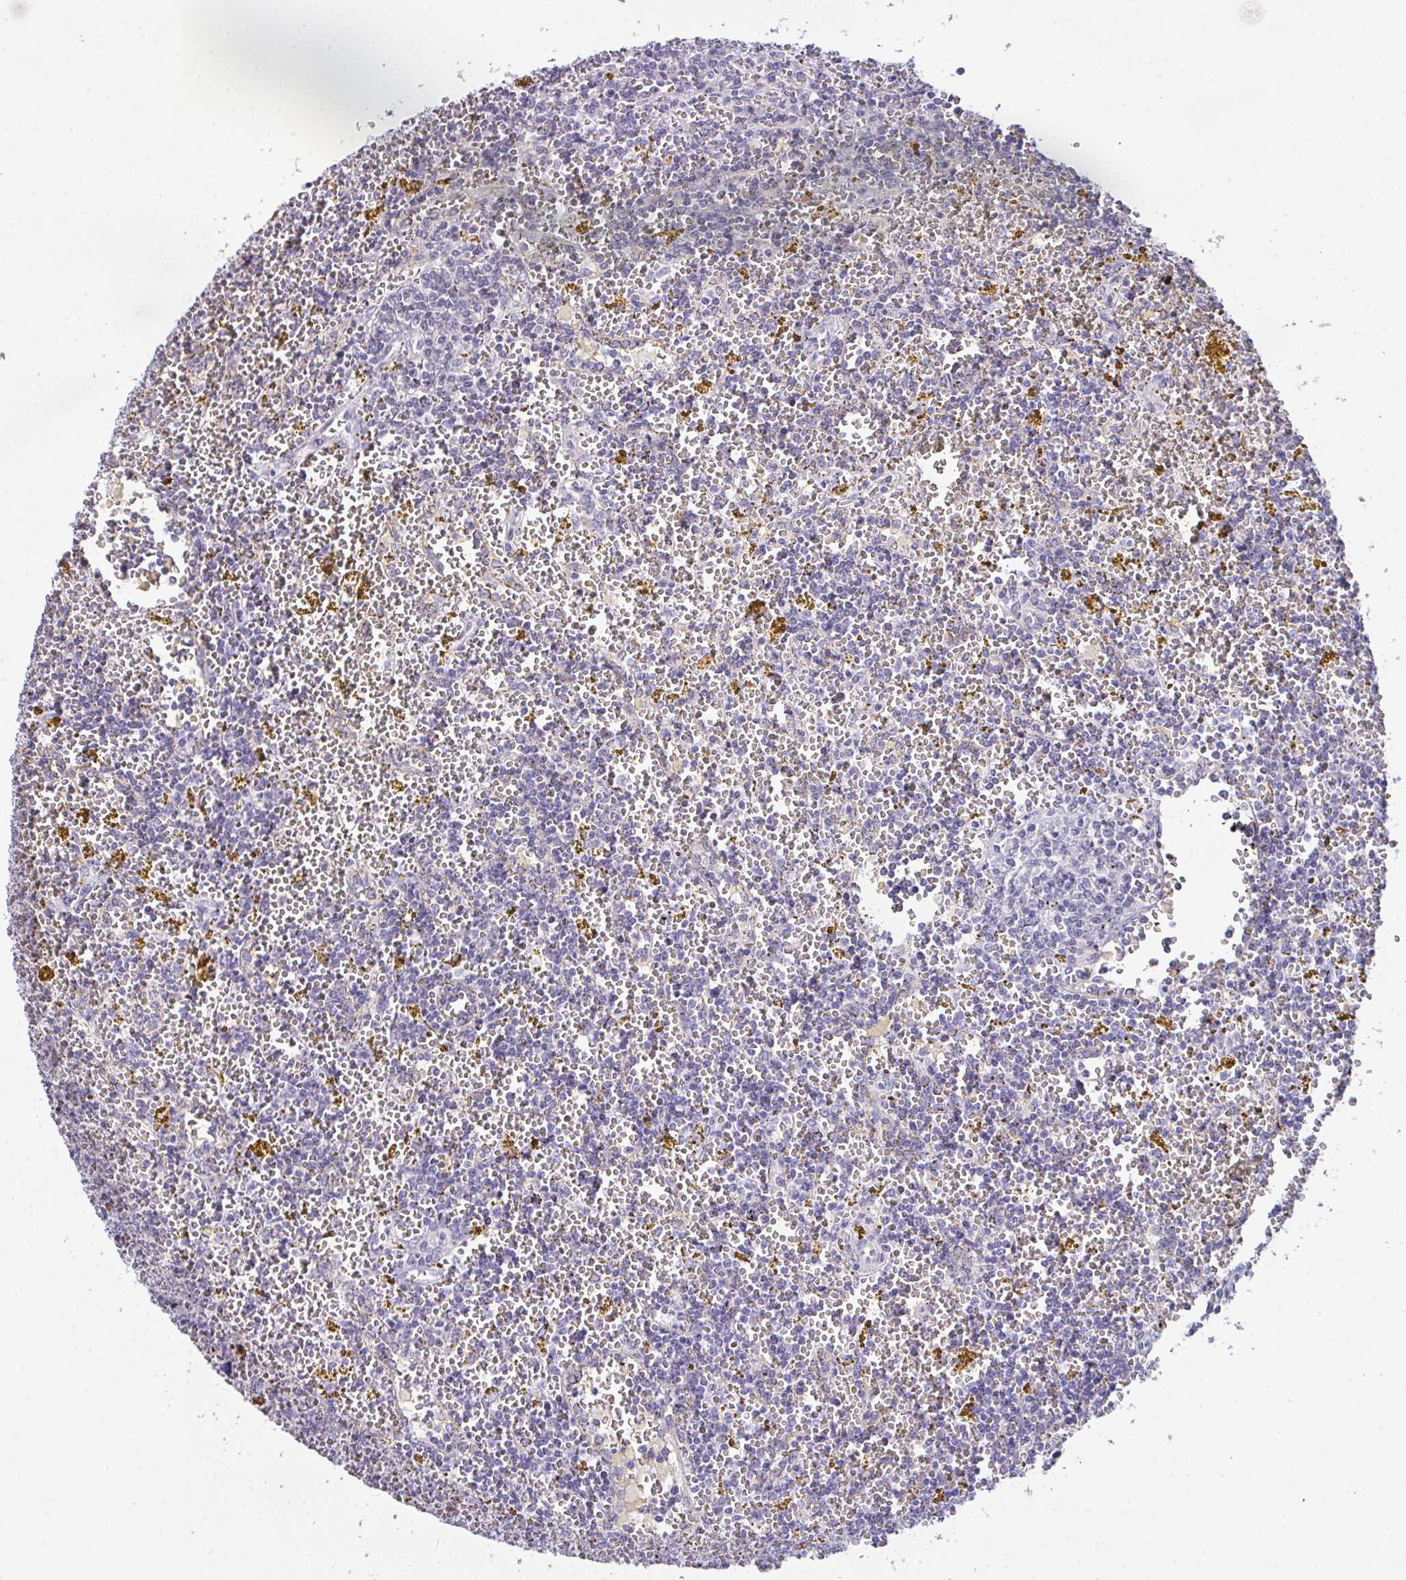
{"staining": {"intensity": "negative", "quantity": "none", "location": "none"}, "tissue": "lymphoma", "cell_type": "Tumor cells", "image_type": "cancer", "snomed": [{"axis": "morphology", "description": "Malignant lymphoma, non-Hodgkin's type, Low grade"}, {"axis": "topography", "description": "Spleen"}, {"axis": "topography", "description": "Lymph node"}], "caption": "This photomicrograph is of malignant lymphoma, non-Hodgkin's type (low-grade) stained with immunohistochemistry to label a protein in brown with the nuclei are counter-stained blue. There is no expression in tumor cells.", "gene": "ATP6V0D2", "patient": {"sex": "female", "age": 66}}